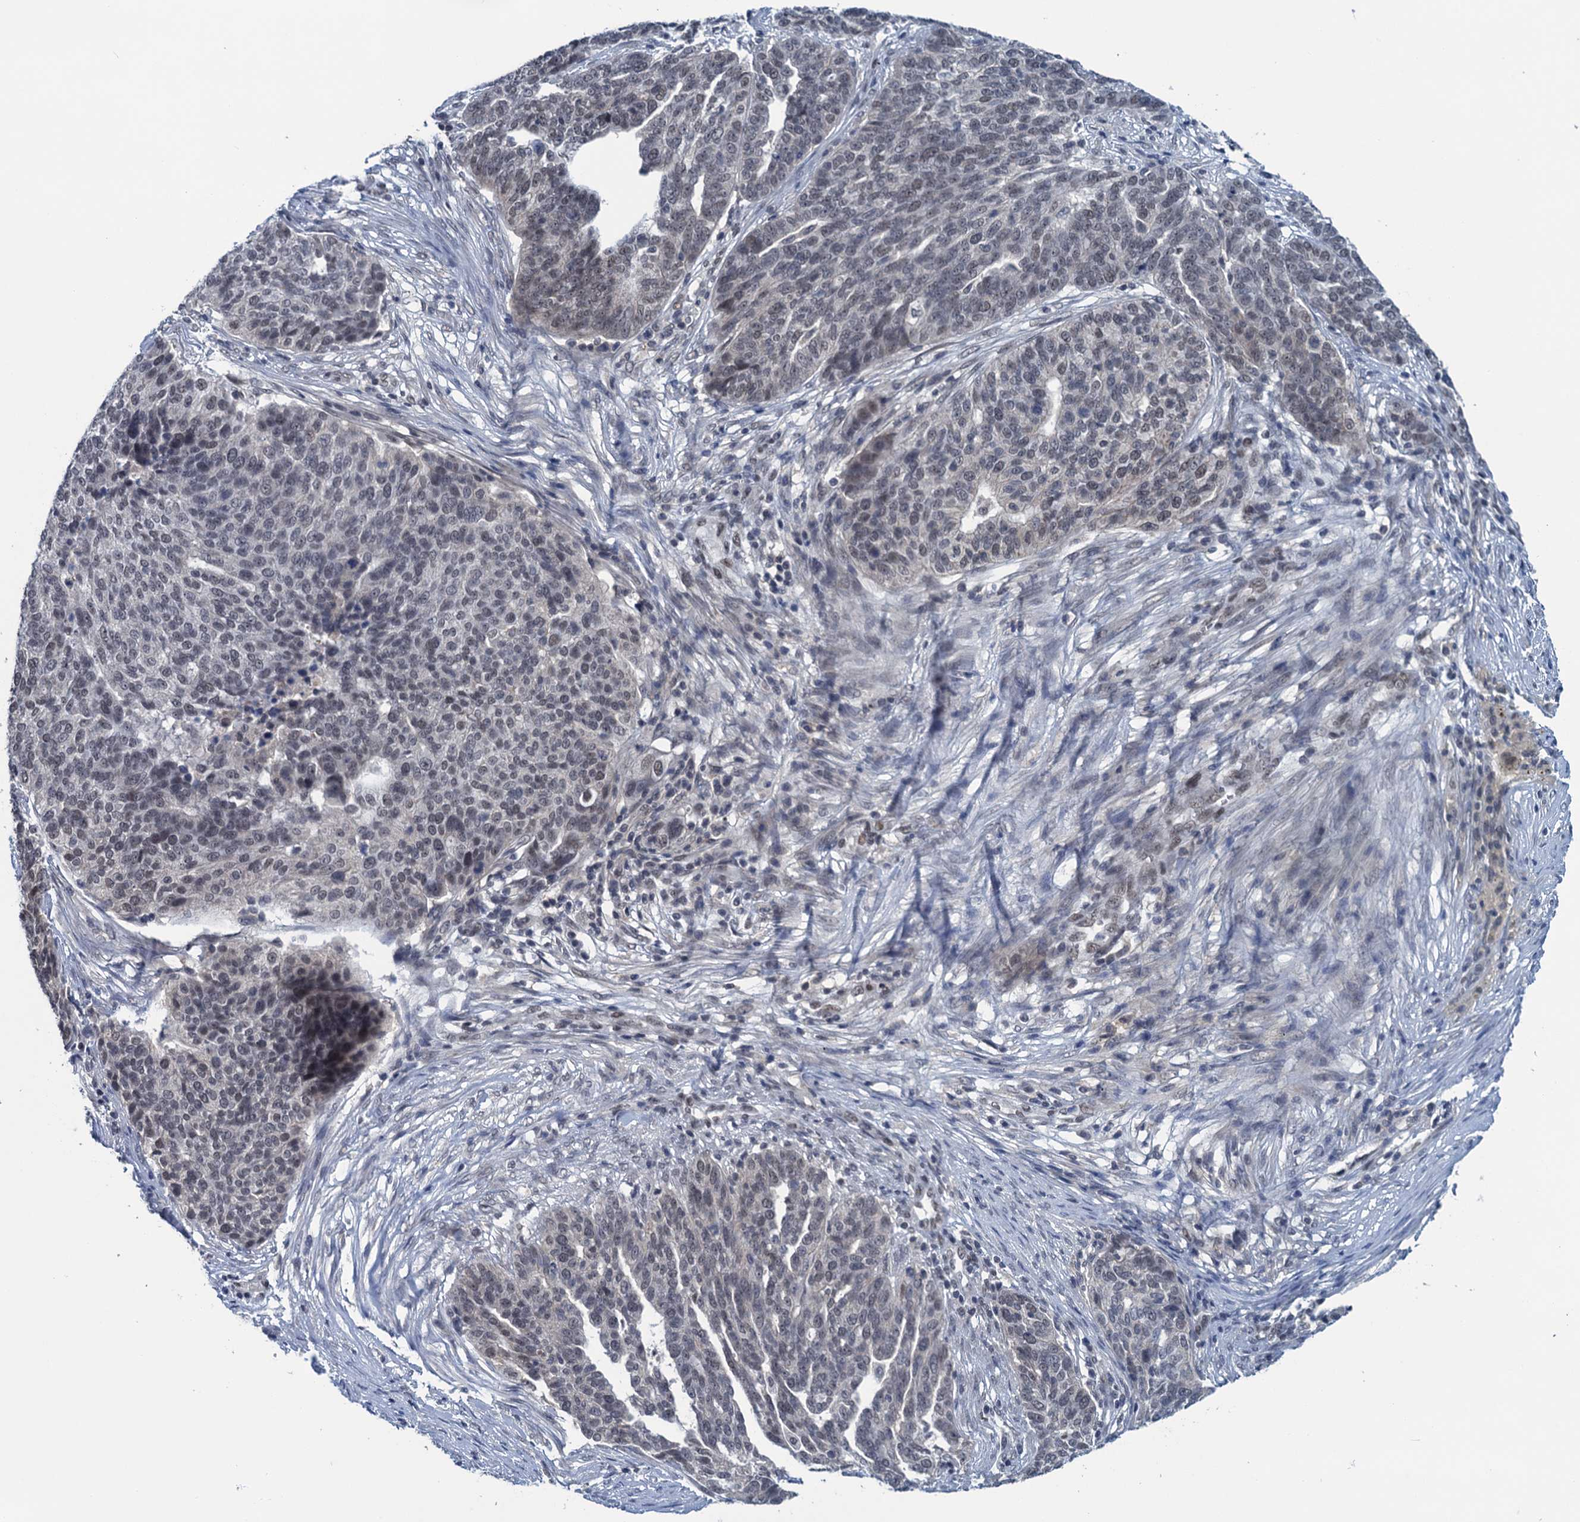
{"staining": {"intensity": "weak", "quantity": "25%-75%", "location": "nuclear"}, "tissue": "ovarian cancer", "cell_type": "Tumor cells", "image_type": "cancer", "snomed": [{"axis": "morphology", "description": "Cystadenocarcinoma, serous, NOS"}, {"axis": "topography", "description": "Ovary"}], "caption": "A brown stain highlights weak nuclear staining of a protein in ovarian cancer tumor cells.", "gene": "SAE1", "patient": {"sex": "female", "age": 59}}